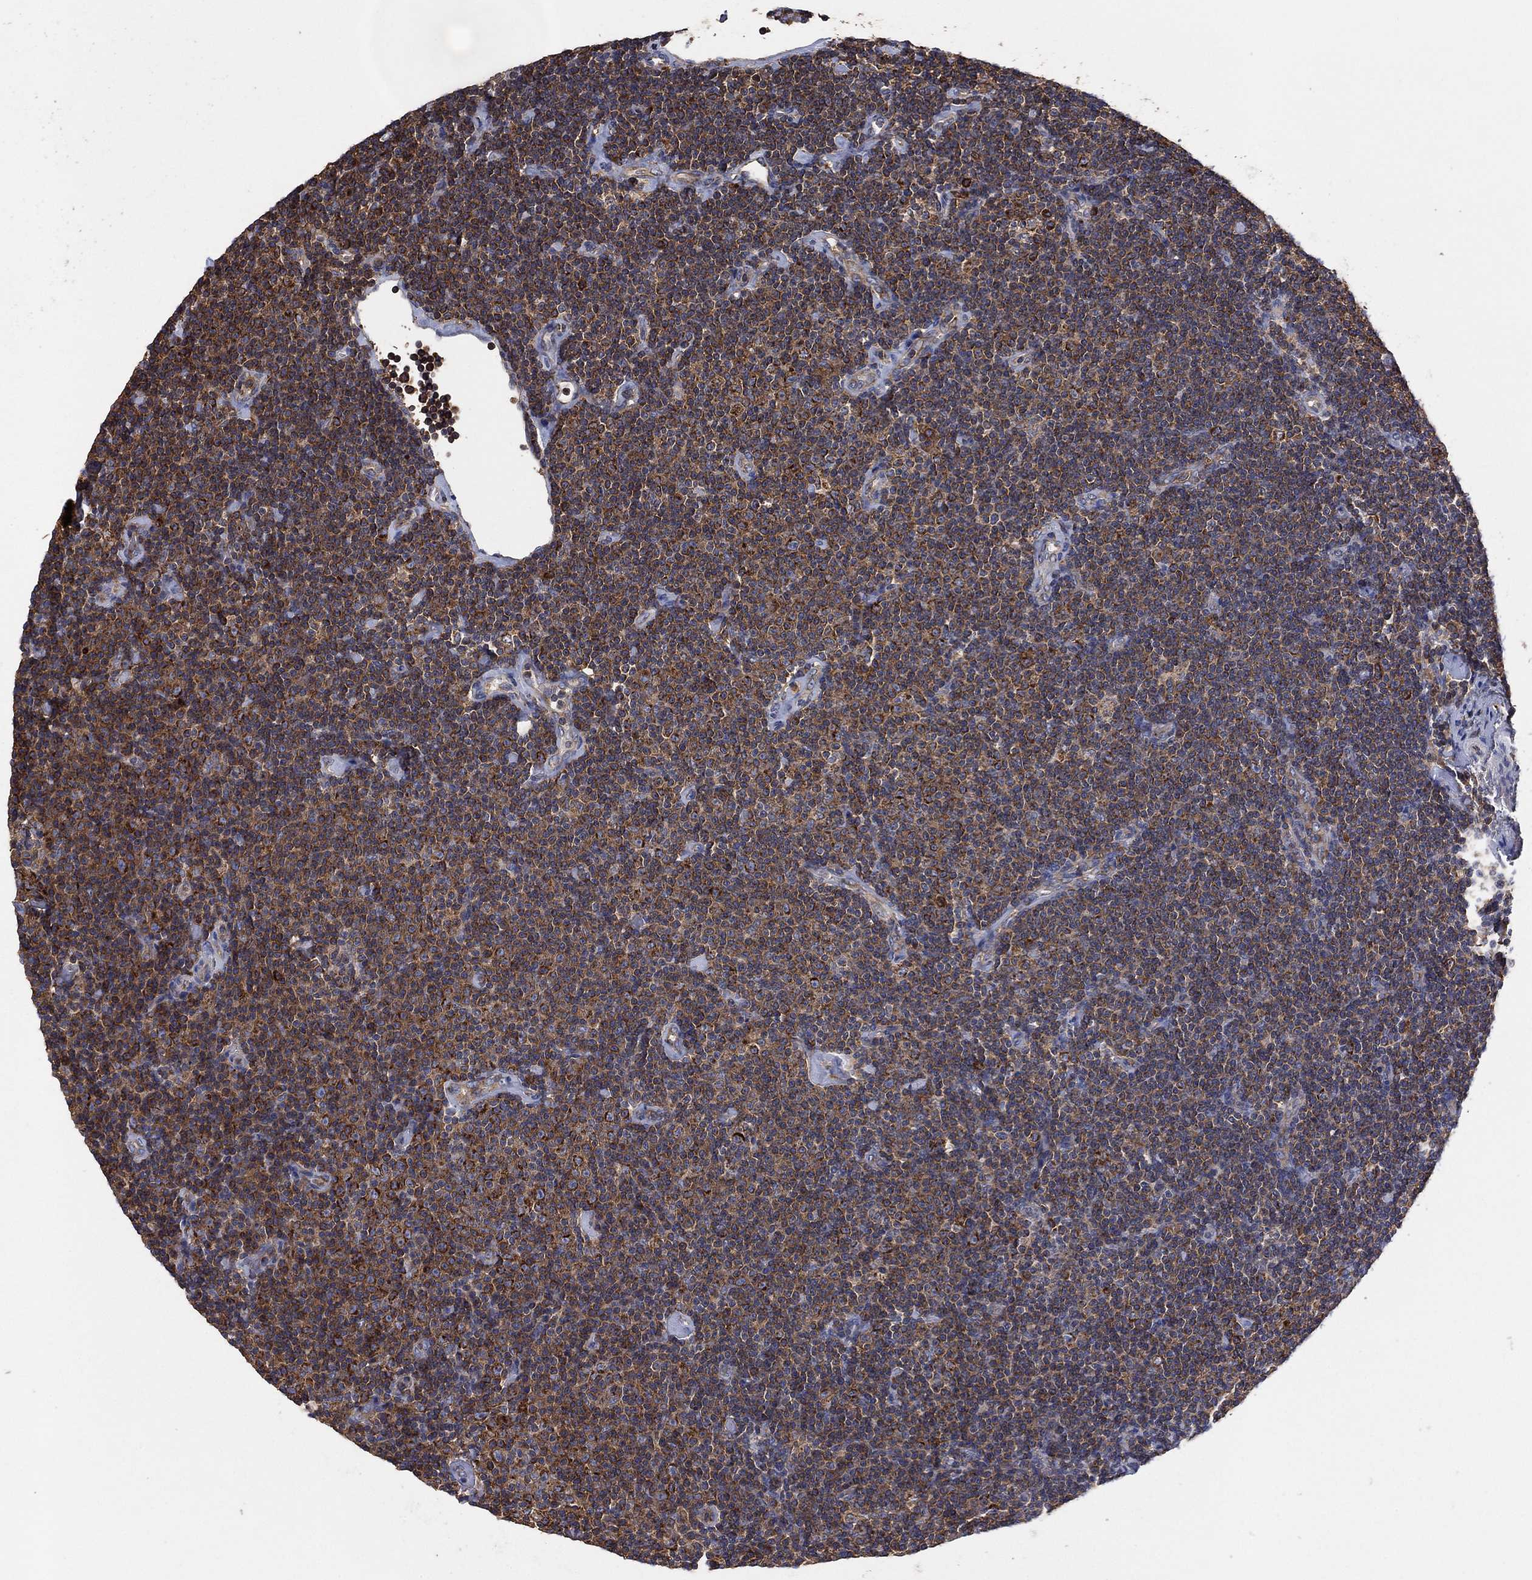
{"staining": {"intensity": "strong", "quantity": "<25%", "location": "cytoplasmic/membranous"}, "tissue": "lymphoma", "cell_type": "Tumor cells", "image_type": "cancer", "snomed": [{"axis": "morphology", "description": "Malignant lymphoma, non-Hodgkin's type, Low grade"}, {"axis": "topography", "description": "Lymph node"}], "caption": "Protein expression analysis of malignant lymphoma, non-Hodgkin's type (low-grade) reveals strong cytoplasmic/membranous staining in about <25% of tumor cells.", "gene": "LIMD1", "patient": {"sex": "male", "age": 81}}